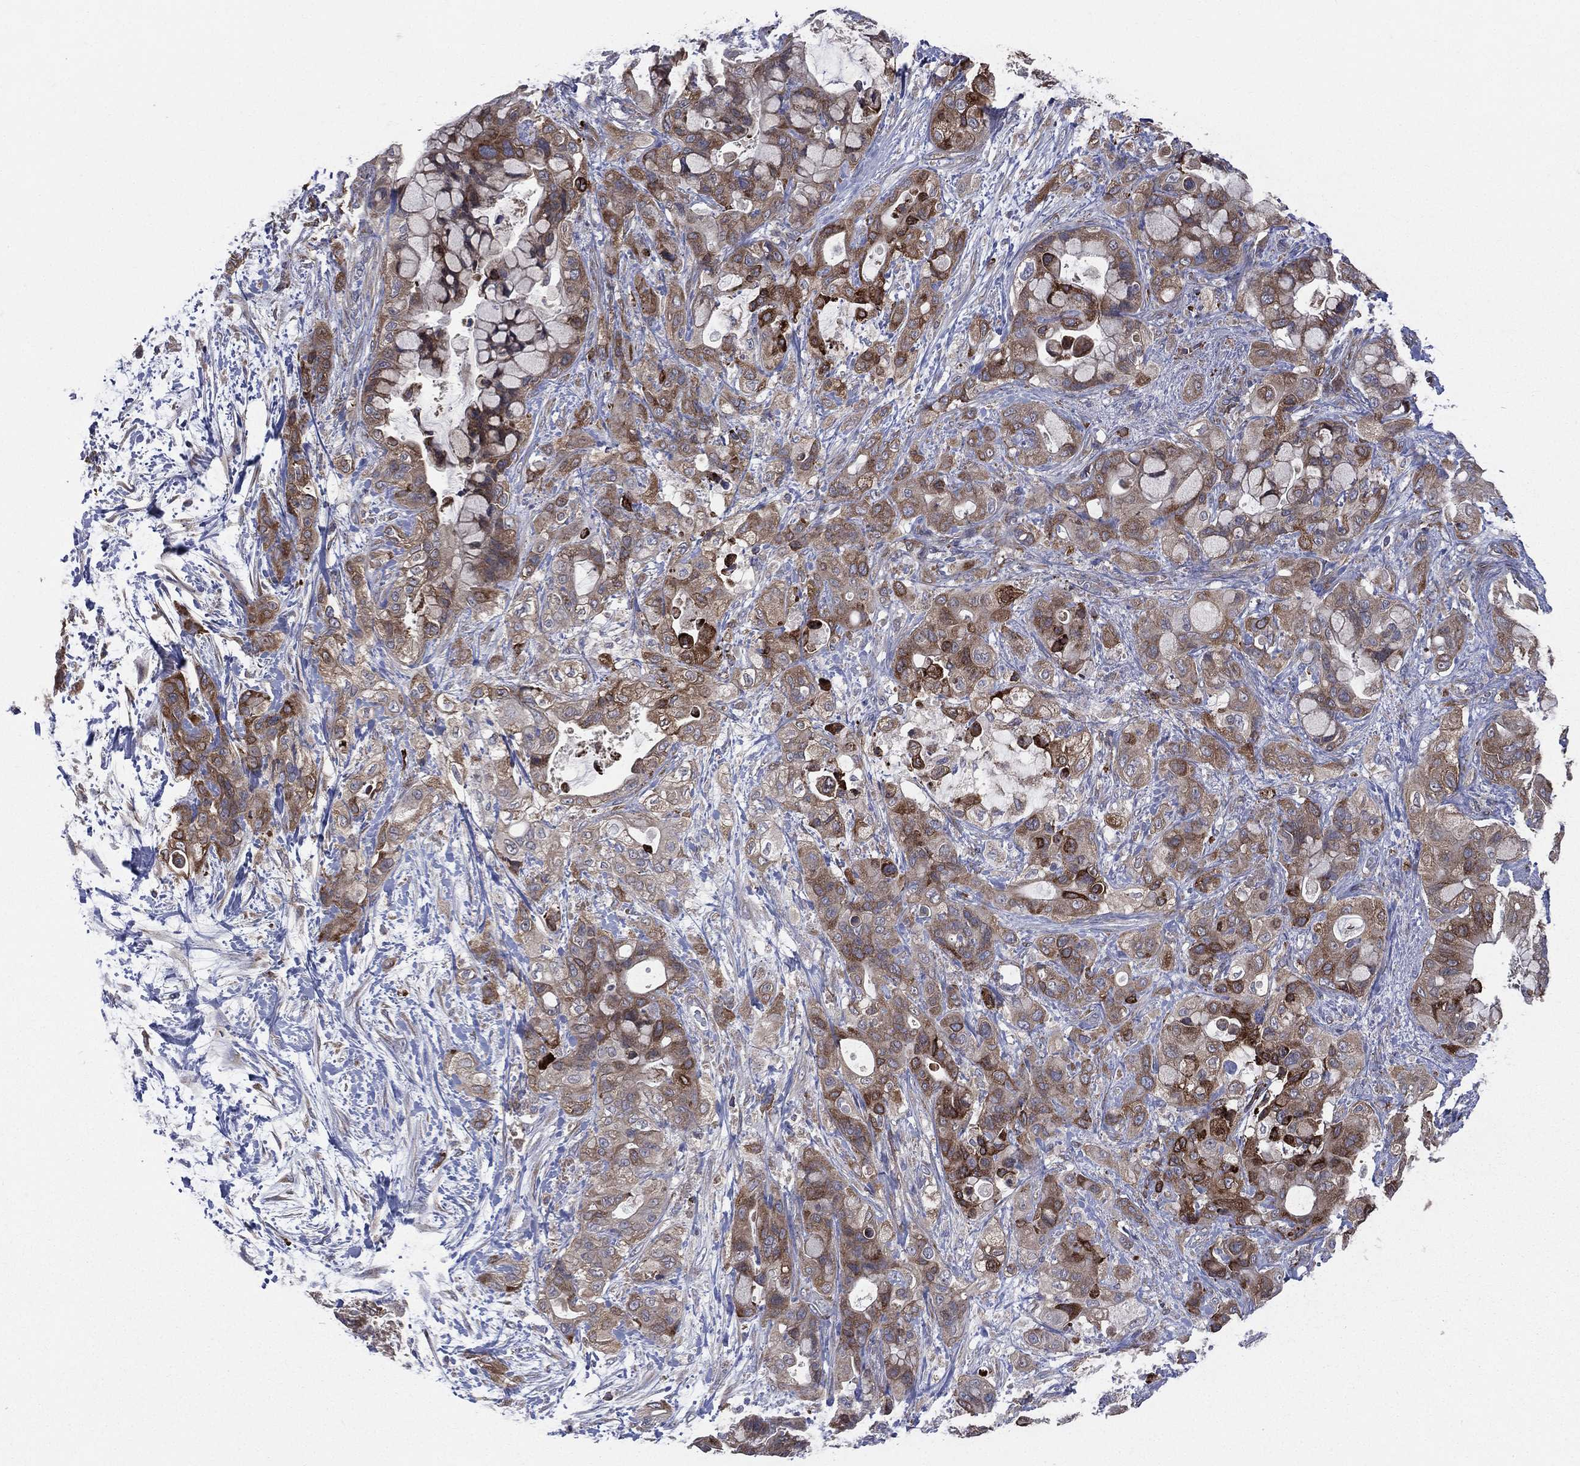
{"staining": {"intensity": "strong", "quantity": ">75%", "location": "cytoplasmic/membranous"}, "tissue": "pancreatic cancer", "cell_type": "Tumor cells", "image_type": "cancer", "snomed": [{"axis": "morphology", "description": "Adenocarcinoma, NOS"}, {"axis": "topography", "description": "Pancreas"}], "caption": "Immunohistochemistry image of human adenocarcinoma (pancreatic) stained for a protein (brown), which reveals high levels of strong cytoplasmic/membranous staining in about >75% of tumor cells.", "gene": "CCDC159", "patient": {"sex": "male", "age": 71}}